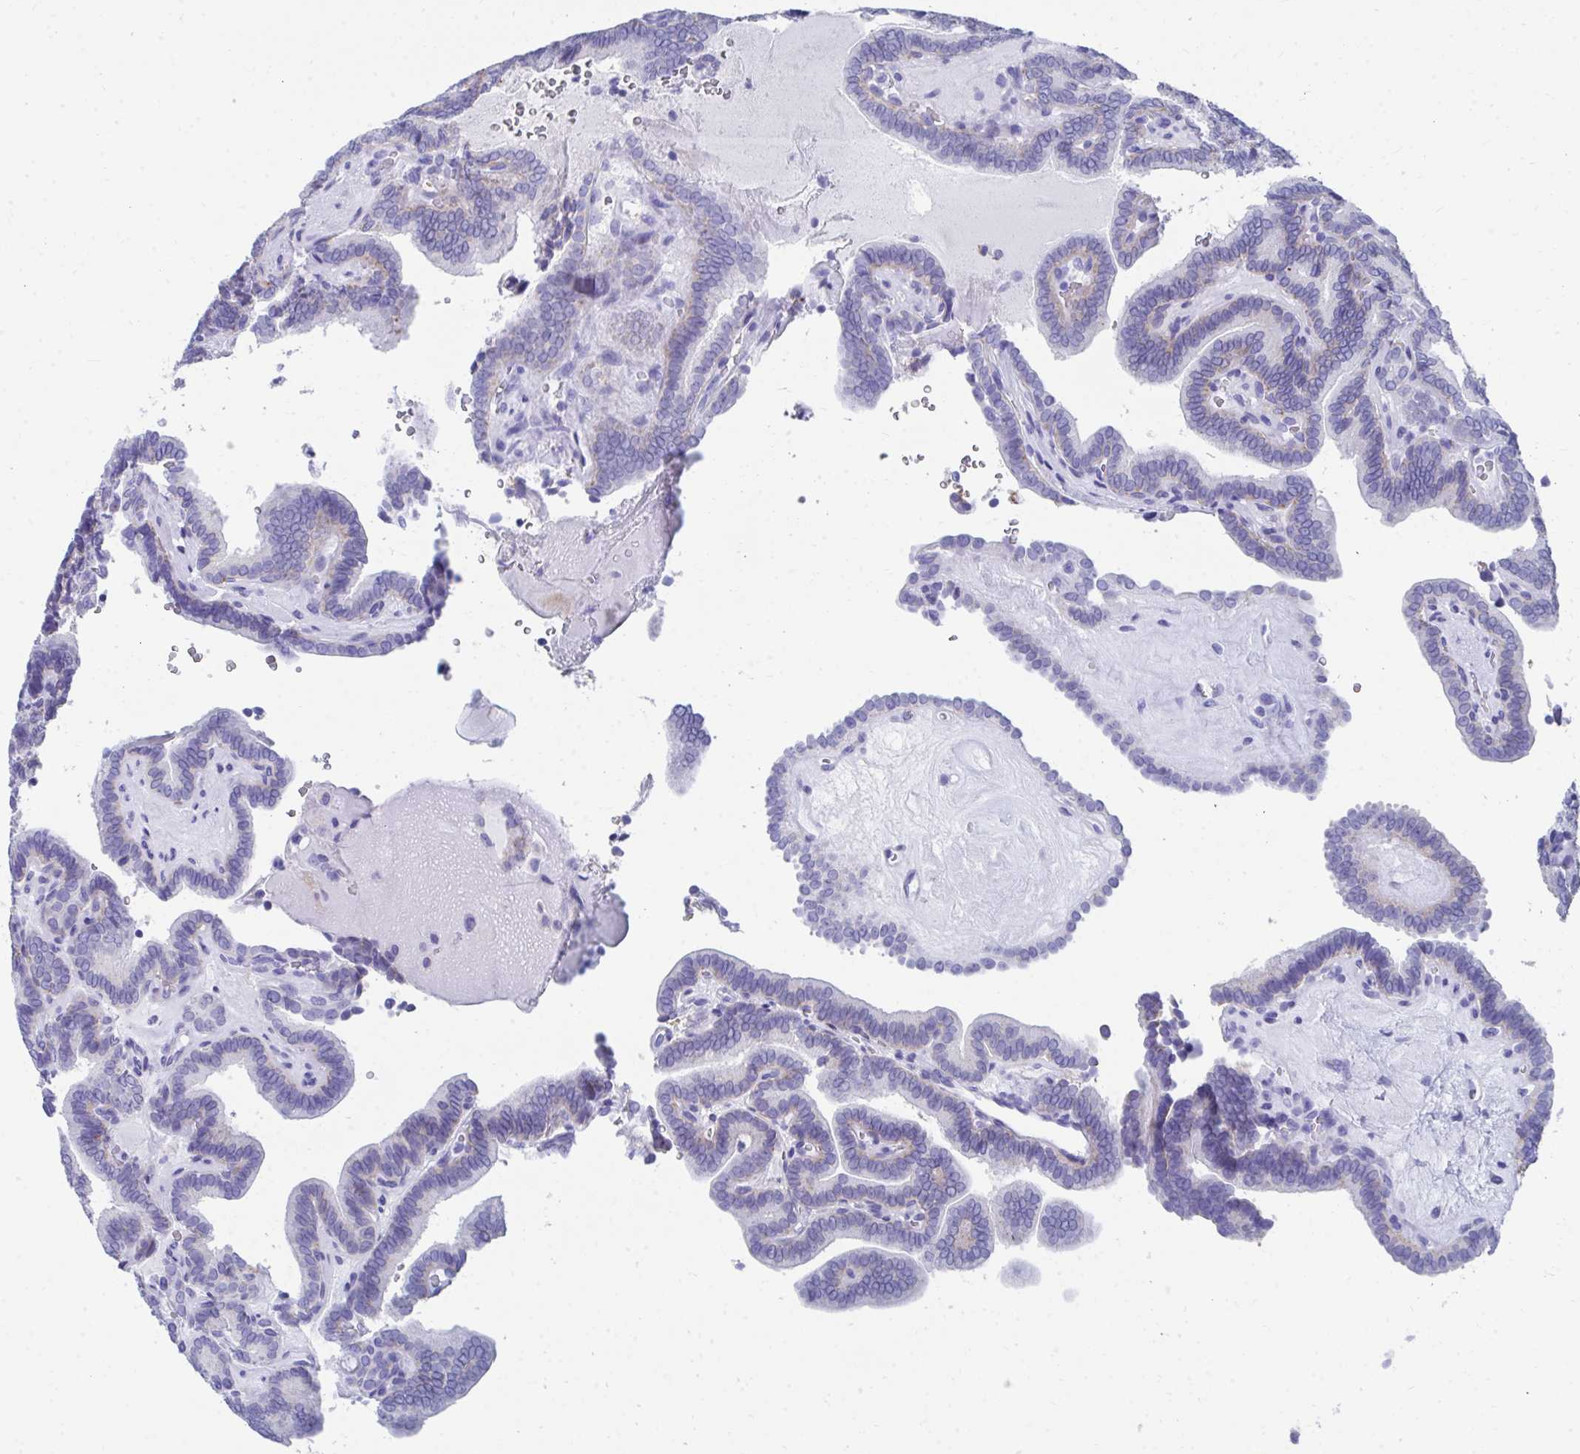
{"staining": {"intensity": "negative", "quantity": "none", "location": "none"}, "tissue": "thyroid cancer", "cell_type": "Tumor cells", "image_type": "cancer", "snomed": [{"axis": "morphology", "description": "Papillary adenocarcinoma, NOS"}, {"axis": "topography", "description": "Thyroid gland"}], "caption": "DAB (3,3'-diaminobenzidine) immunohistochemical staining of human papillary adenocarcinoma (thyroid) reveals no significant expression in tumor cells.", "gene": "HGD", "patient": {"sex": "female", "age": 21}}